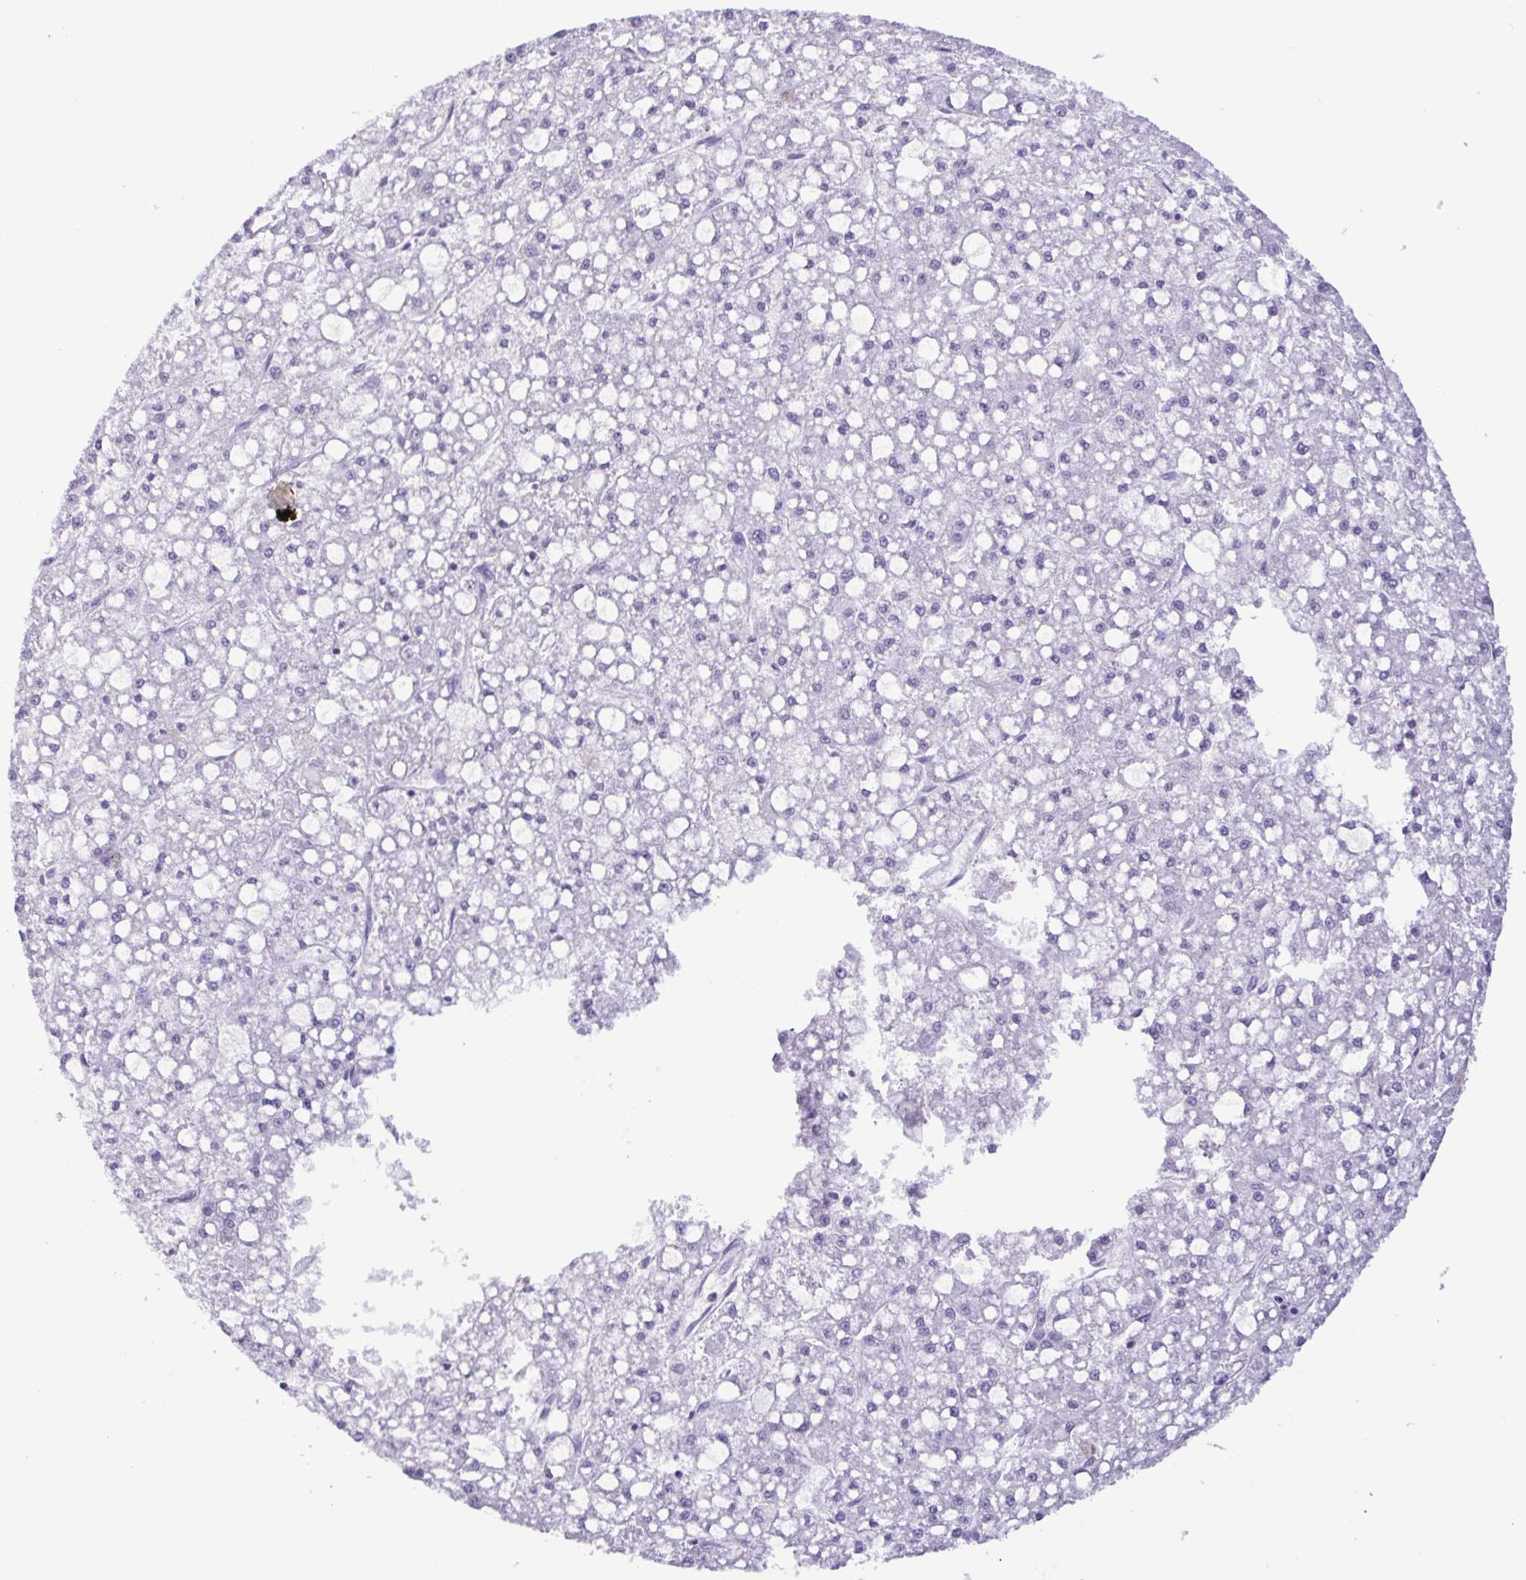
{"staining": {"intensity": "negative", "quantity": "none", "location": "none"}, "tissue": "liver cancer", "cell_type": "Tumor cells", "image_type": "cancer", "snomed": [{"axis": "morphology", "description": "Carcinoma, Hepatocellular, NOS"}, {"axis": "topography", "description": "Liver"}], "caption": "Protein analysis of hepatocellular carcinoma (liver) exhibits no significant expression in tumor cells.", "gene": "LTF", "patient": {"sex": "male", "age": 67}}